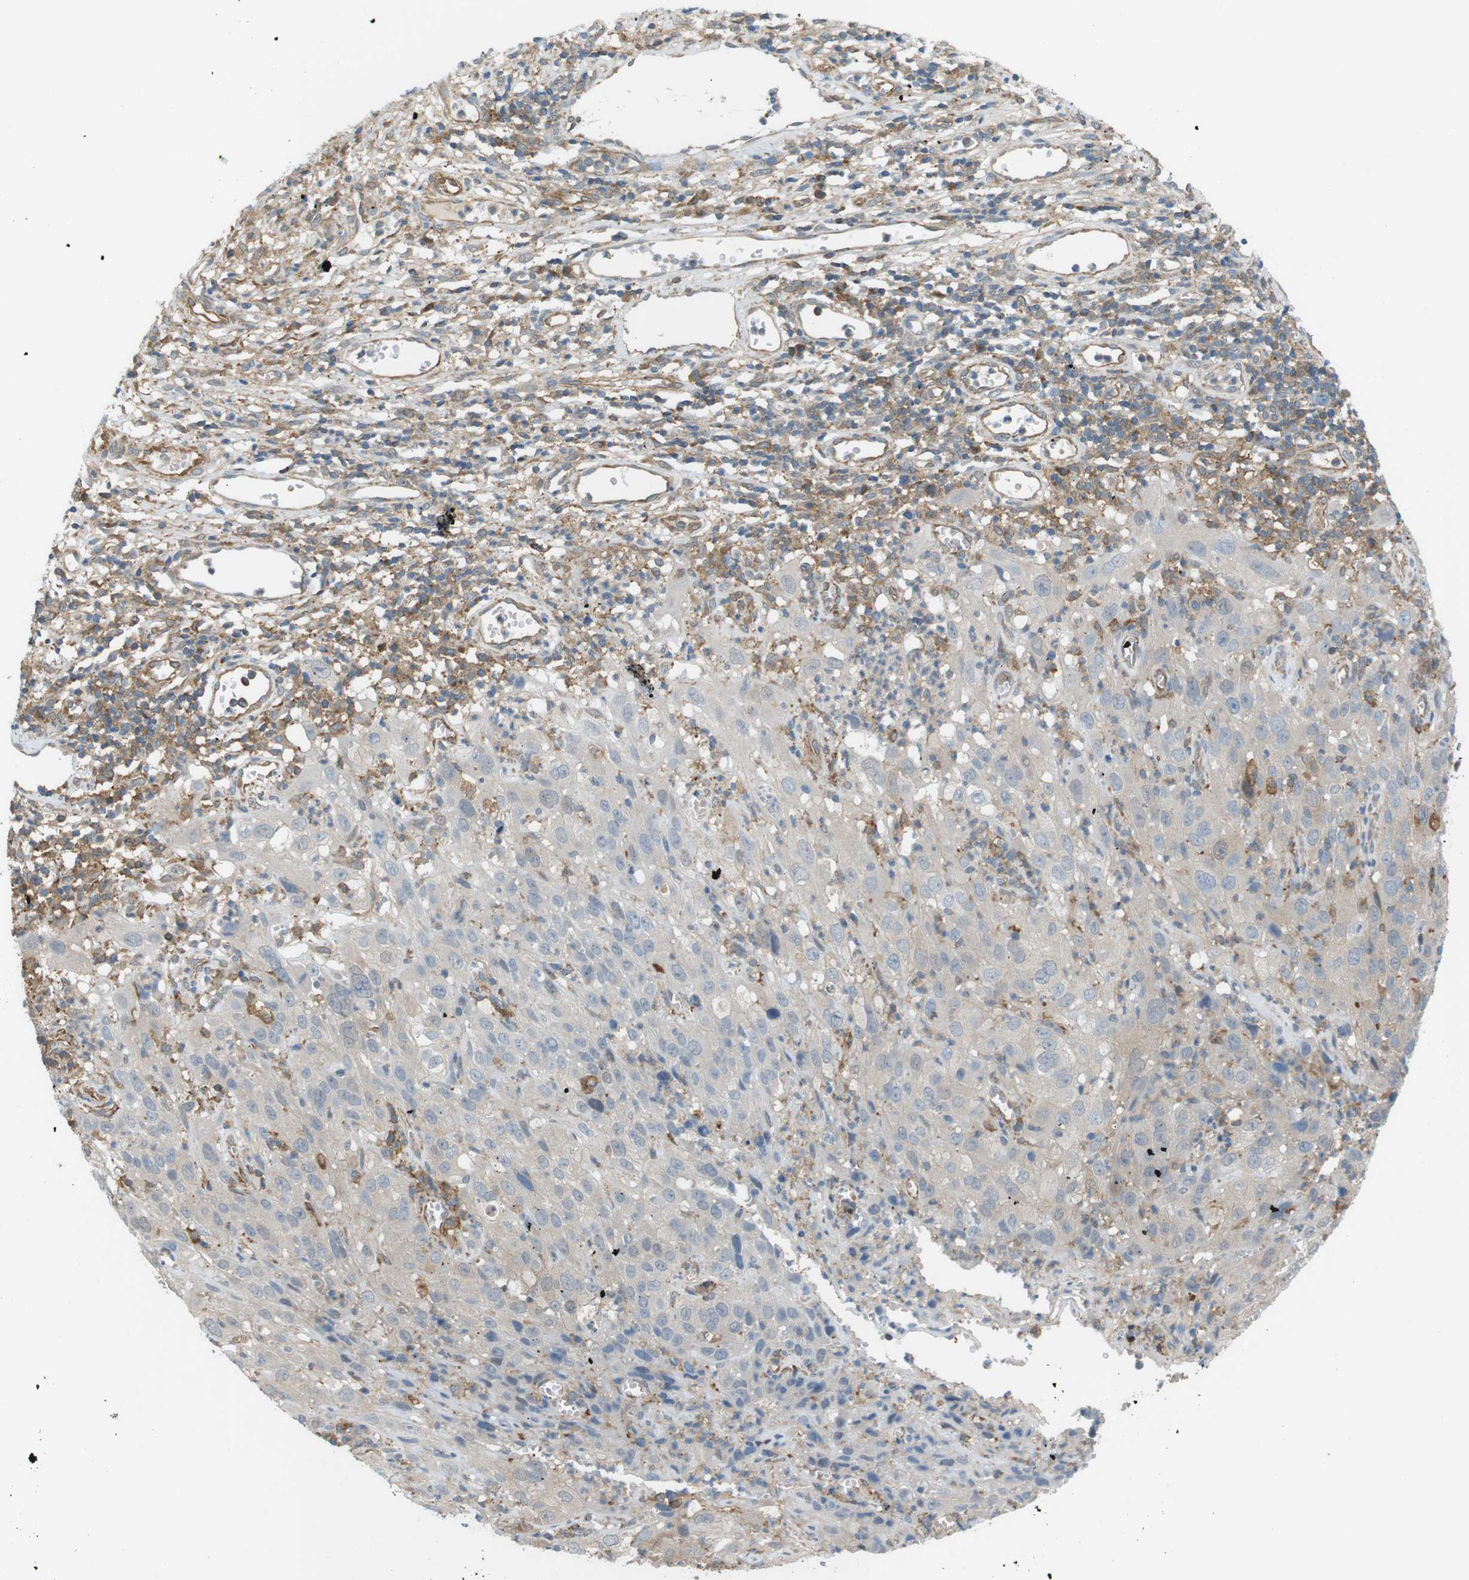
{"staining": {"intensity": "negative", "quantity": "none", "location": "none"}, "tissue": "cervical cancer", "cell_type": "Tumor cells", "image_type": "cancer", "snomed": [{"axis": "morphology", "description": "Squamous cell carcinoma, NOS"}, {"axis": "topography", "description": "Cervix"}], "caption": "A photomicrograph of human cervical cancer (squamous cell carcinoma) is negative for staining in tumor cells.", "gene": "PEPD", "patient": {"sex": "female", "age": 32}}